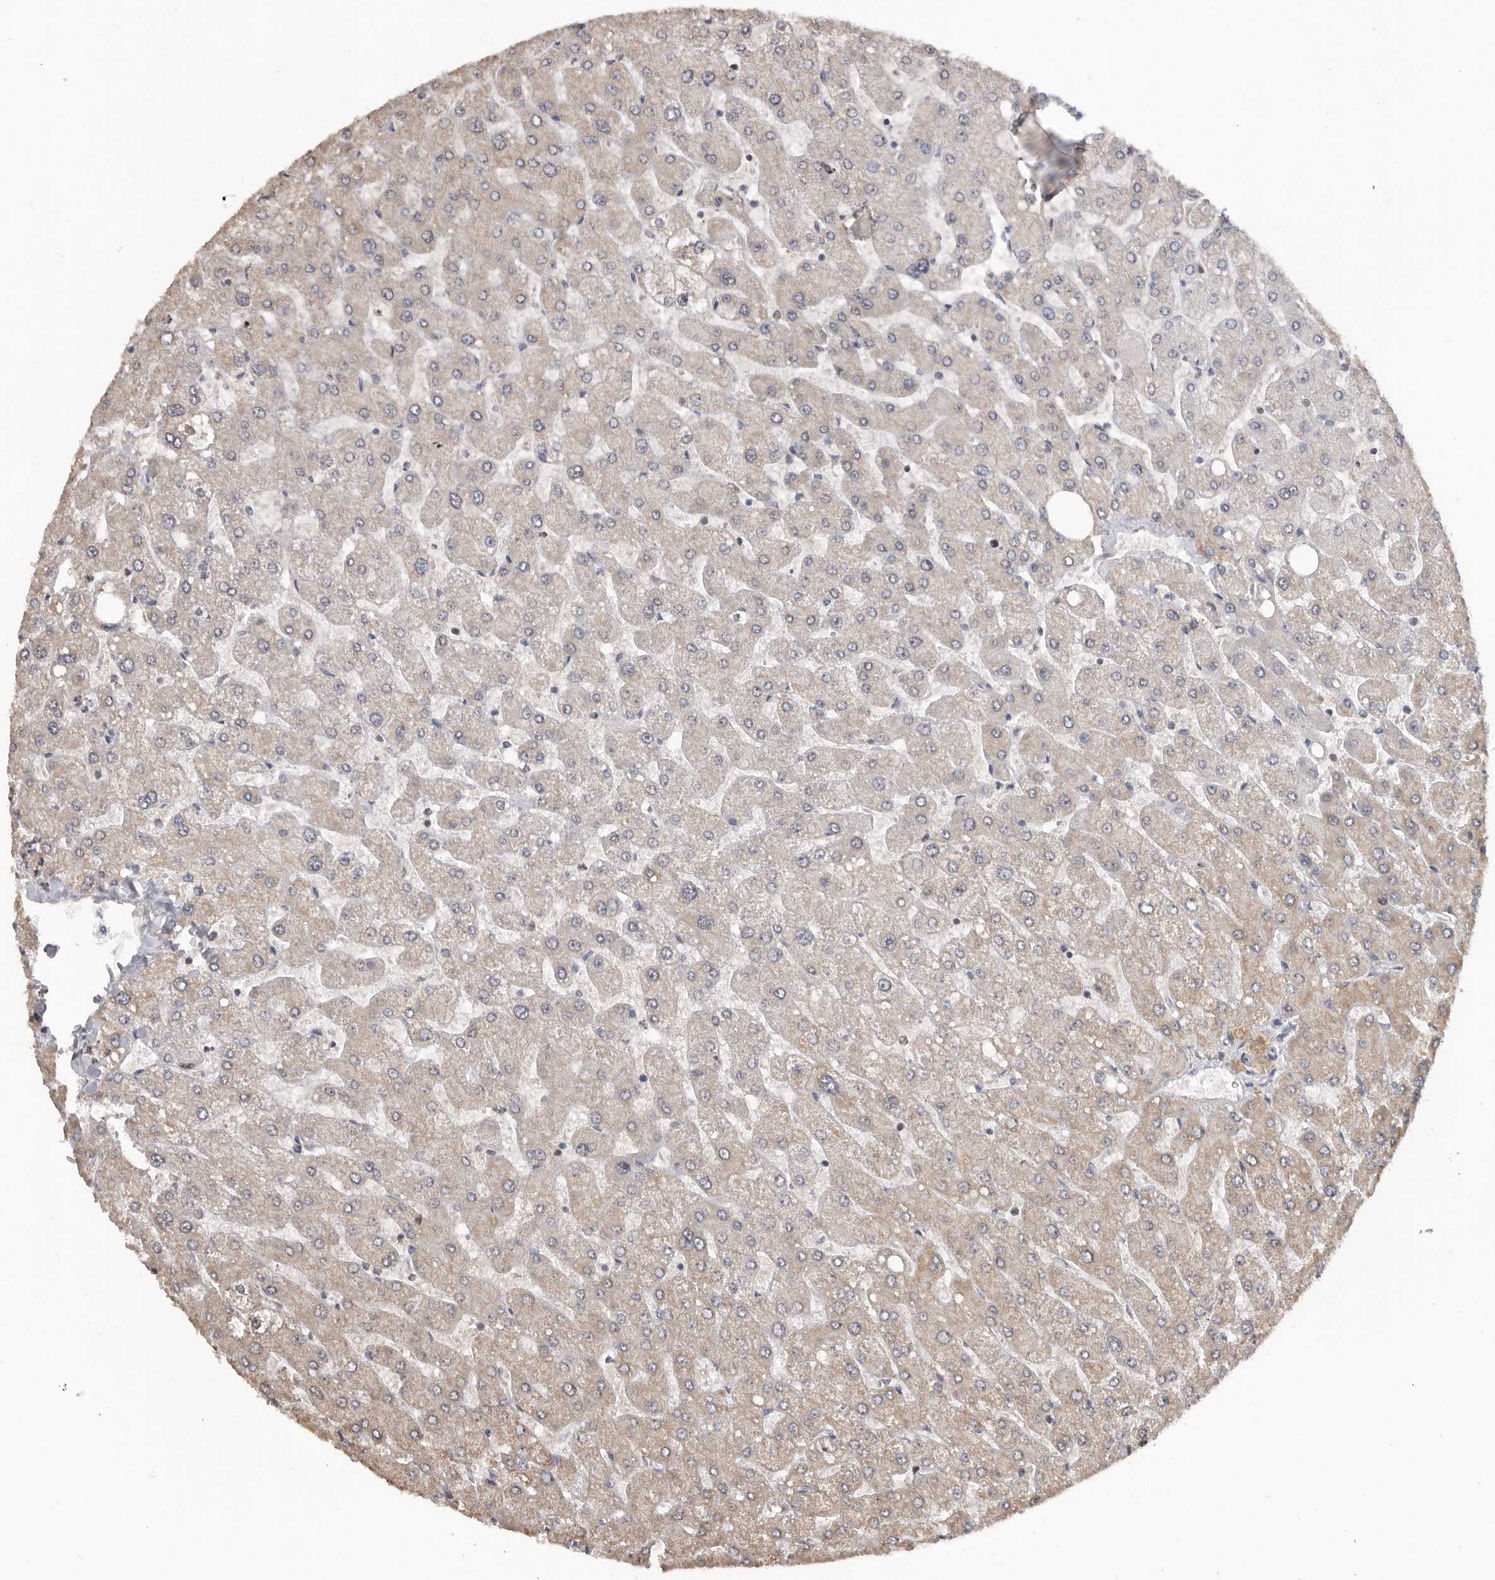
{"staining": {"intensity": "negative", "quantity": "none", "location": "none"}, "tissue": "liver", "cell_type": "Cholangiocytes", "image_type": "normal", "snomed": [{"axis": "morphology", "description": "Normal tissue, NOS"}, {"axis": "topography", "description": "Liver"}], "caption": "Immunohistochemistry (IHC) image of unremarkable human liver stained for a protein (brown), which reveals no positivity in cholangiocytes. The staining is performed using DAB (3,3'-diaminobenzidine) brown chromogen with nuclei counter-stained in using hematoxylin.", "gene": "SMARCC1", "patient": {"sex": "male", "age": 55}}